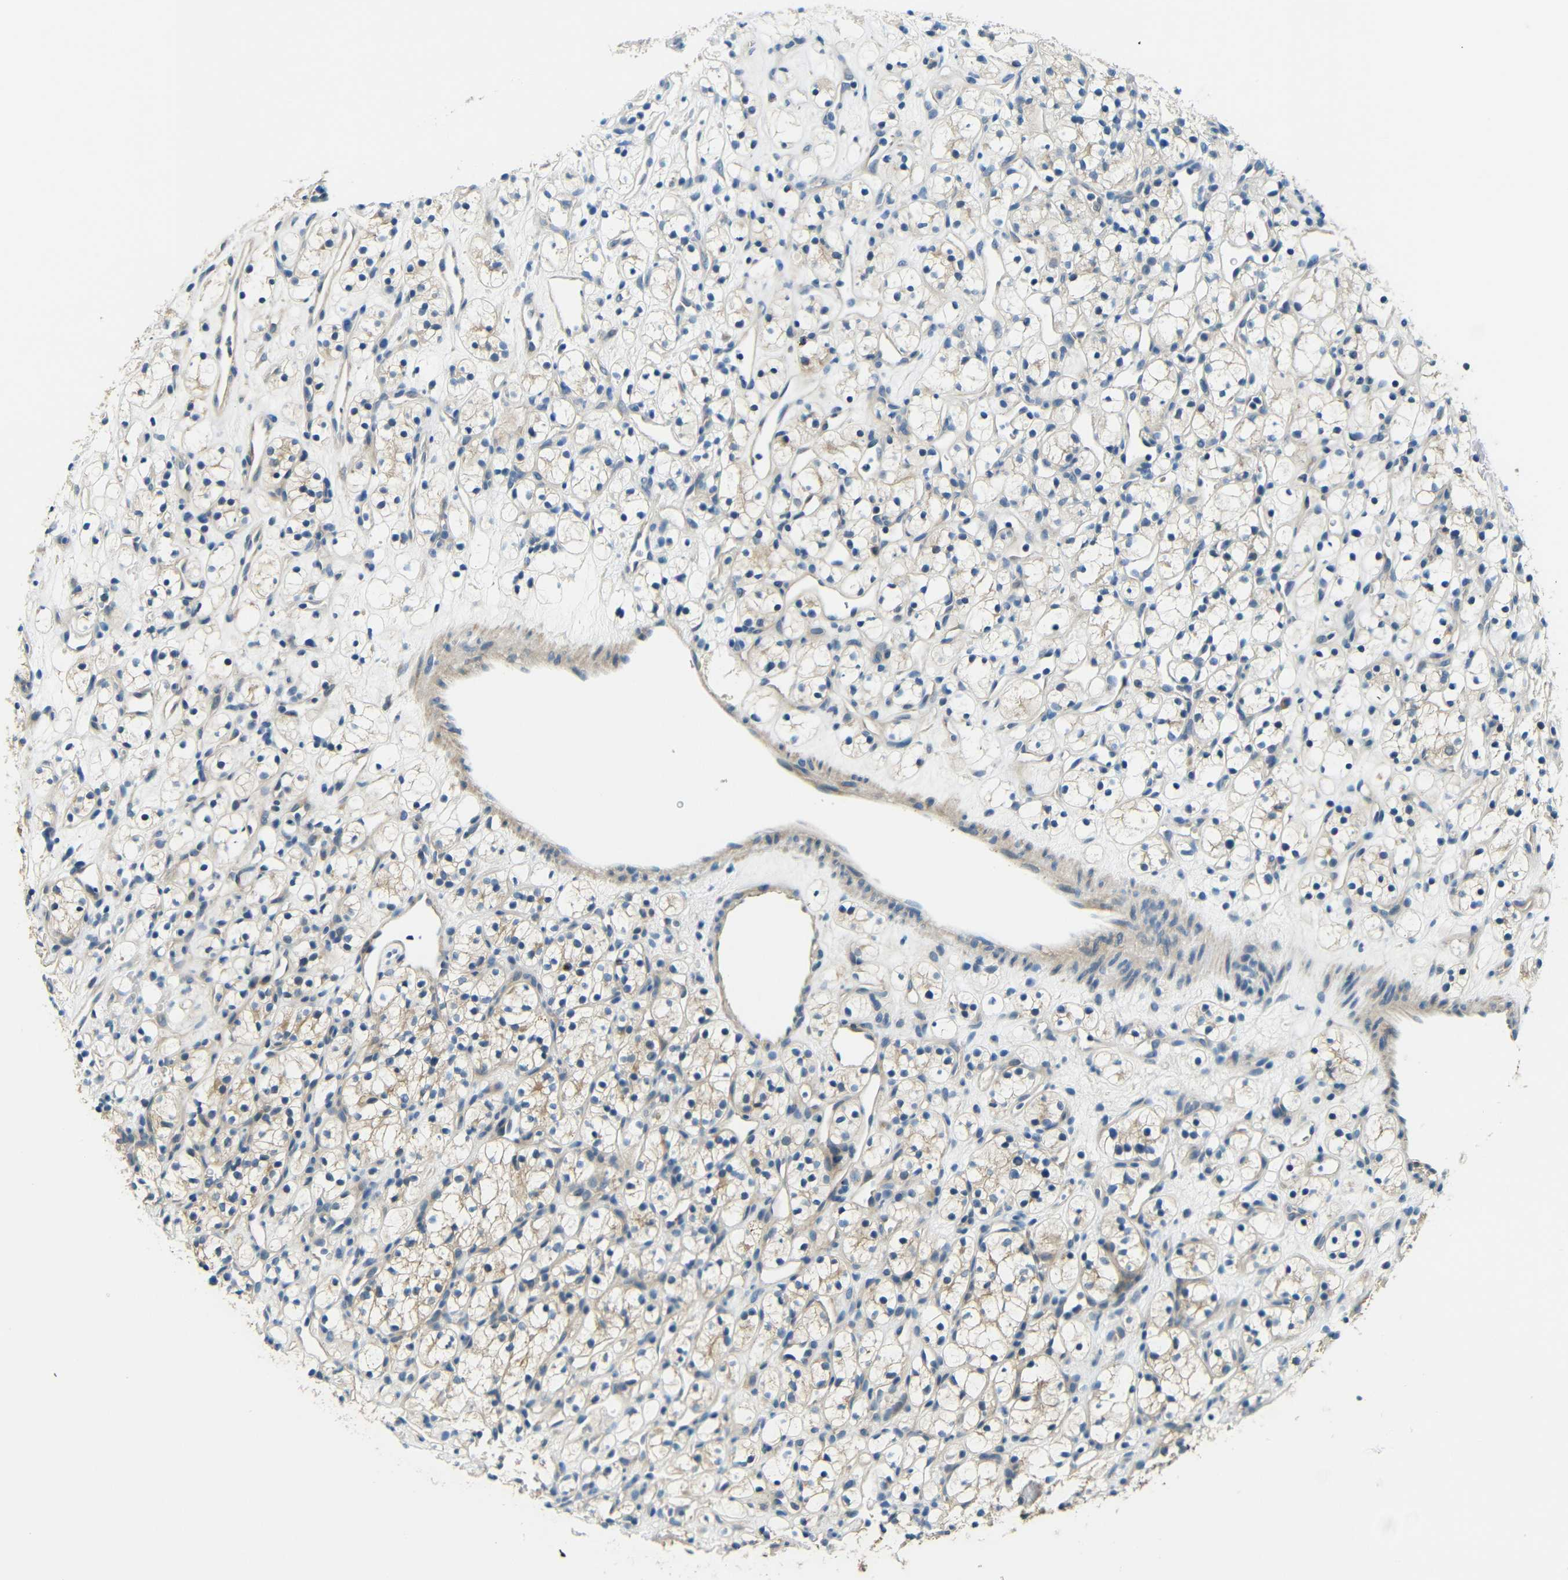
{"staining": {"intensity": "weak", "quantity": "<25%", "location": "cytoplasmic/membranous"}, "tissue": "renal cancer", "cell_type": "Tumor cells", "image_type": "cancer", "snomed": [{"axis": "morphology", "description": "Adenocarcinoma, NOS"}, {"axis": "topography", "description": "Kidney"}], "caption": "This image is of renal adenocarcinoma stained with IHC to label a protein in brown with the nuclei are counter-stained blue. There is no staining in tumor cells.", "gene": "FNDC3A", "patient": {"sex": "female", "age": 60}}